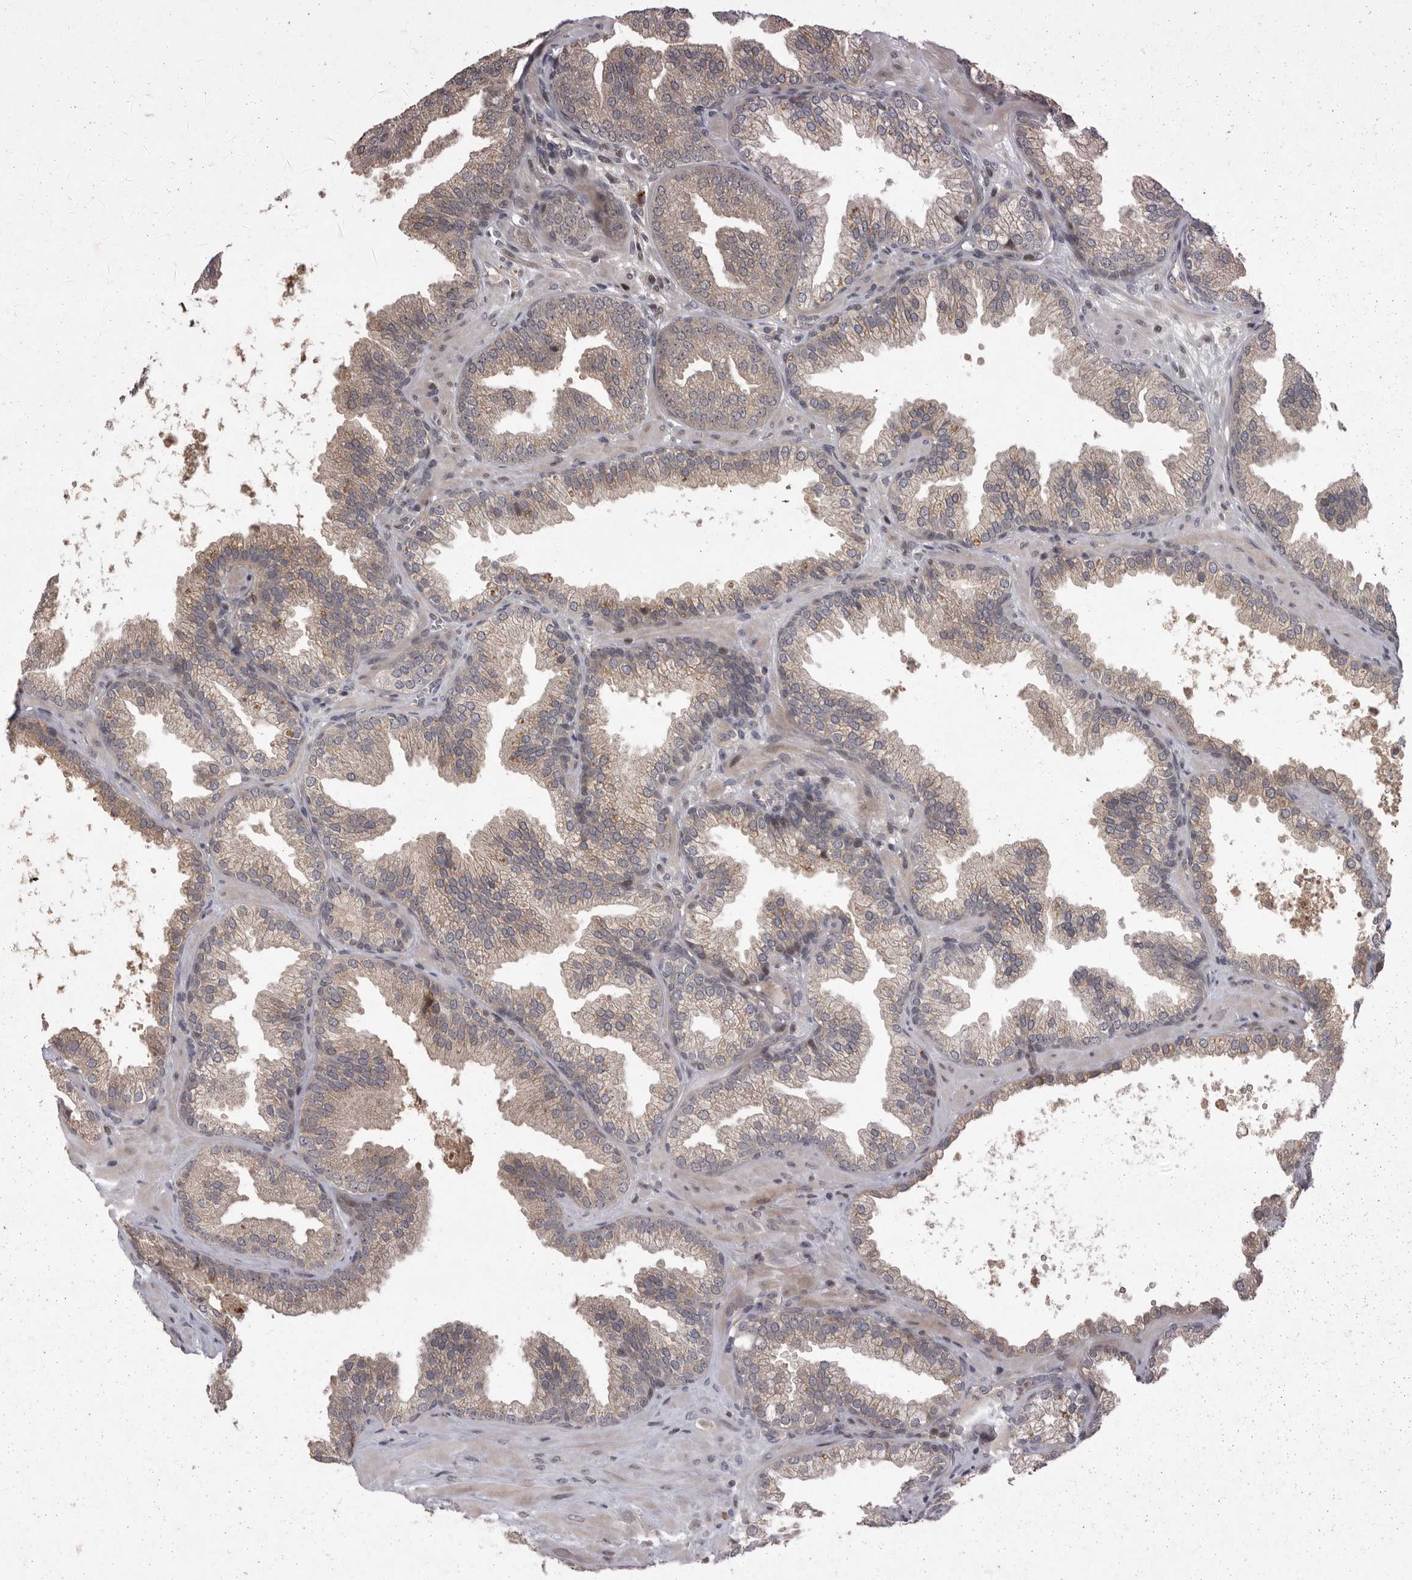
{"staining": {"intensity": "weak", "quantity": ">75%", "location": "cytoplasmic/membranous"}, "tissue": "prostate cancer", "cell_type": "Tumor cells", "image_type": "cancer", "snomed": [{"axis": "morphology", "description": "Adenocarcinoma, Low grade"}, {"axis": "topography", "description": "Prostate"}], "caption": "Immunohistochemistry (DAB (3,3'-diaminobenzidine)) staining of prostate low-grade adenocarcinoma exhibits weak cytoplasmic/membranous protein expression in approximately >75% of tumor cells.", "gene": "MAN2A1", "patient": {"sex": "male", "age": 62}}